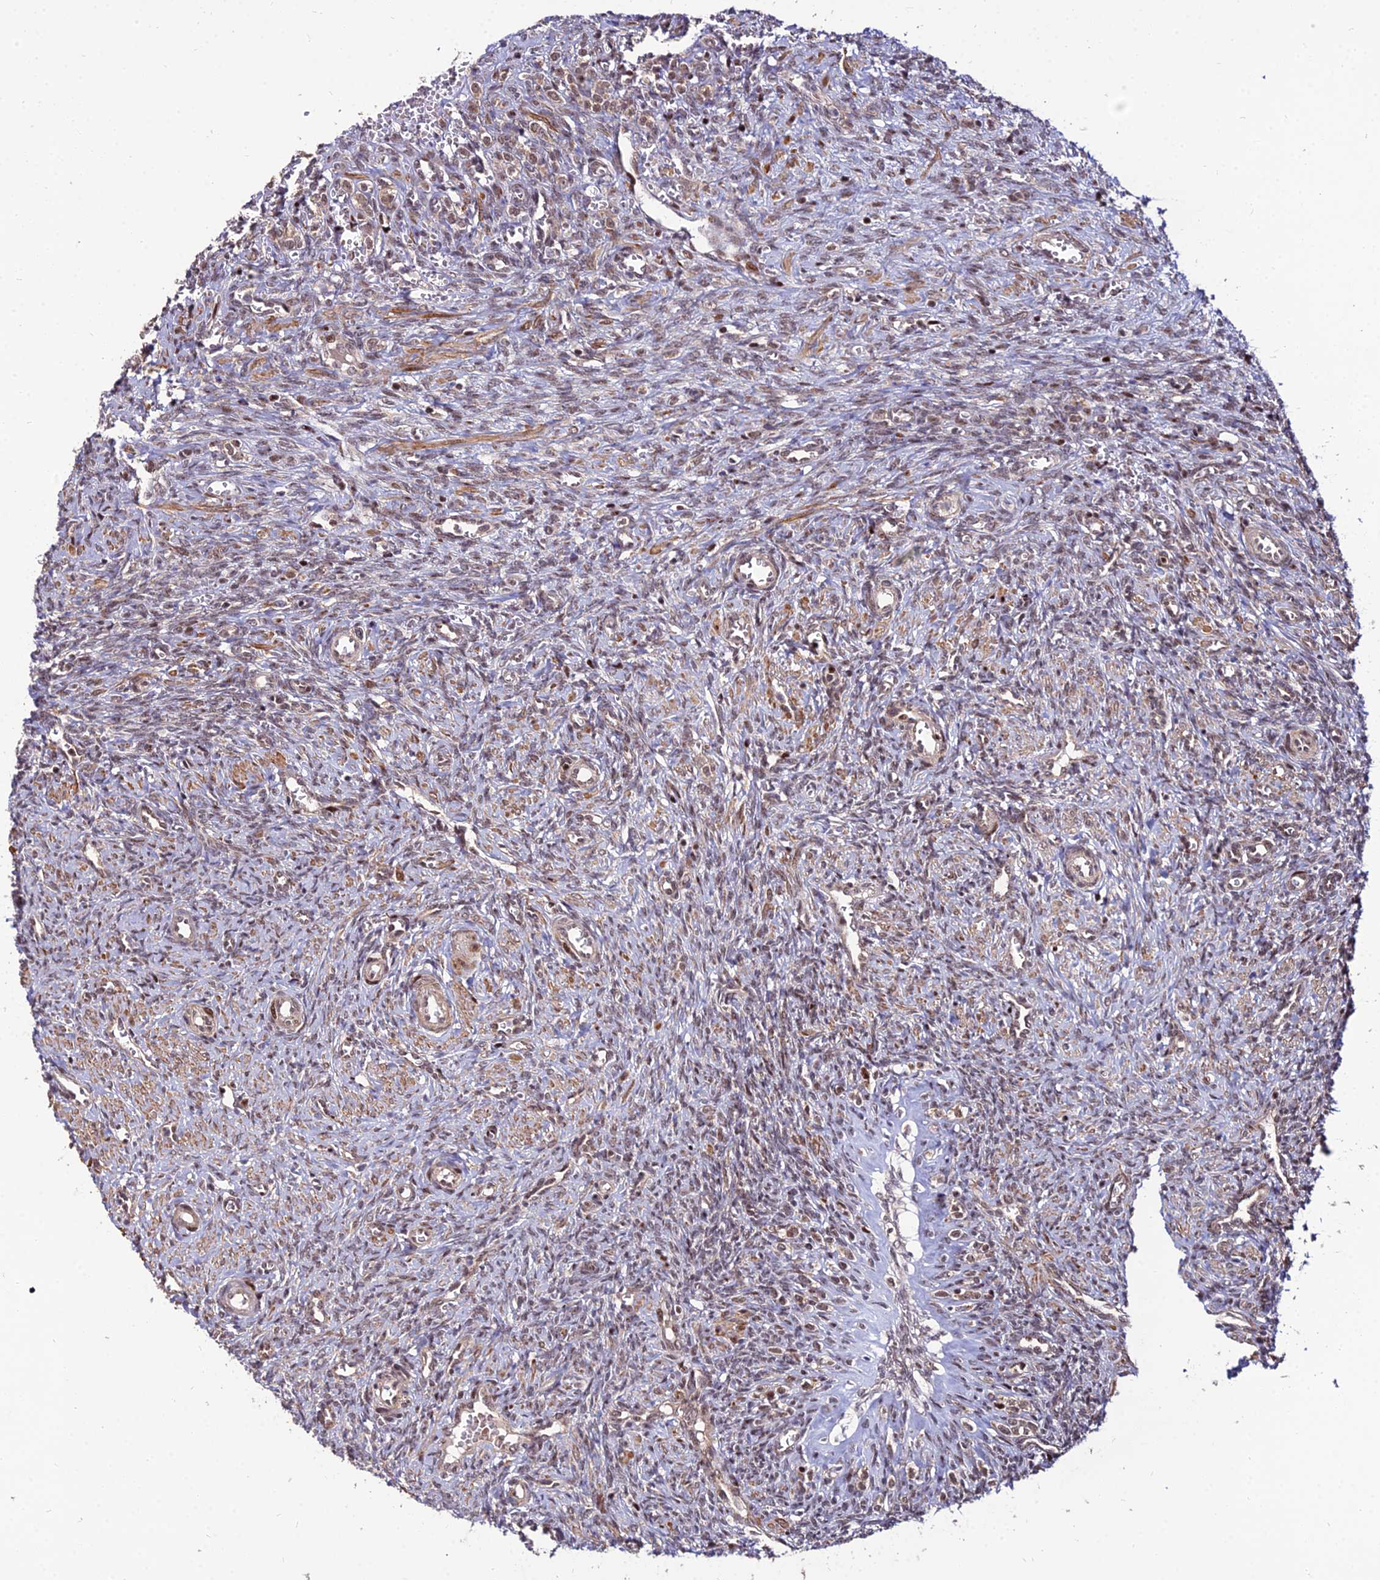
{"staining": {"intensity": "moderate", "quantity": ">75%", "location": "cytoplasmic/membranous,nuclear"}, "tissue": "ovary", "cell_type": "Follicle cells", "image_type": "normal", "snomed": [{"axis": "morphology", "description": "Normal tissue, NOS"}, {"axis": "topography", "description": "Ovary"}], "caption": "The histopathology image demonstrates staining of normal ovary, revealing moderate cytoplasmic/membranous,nuclear protein positivity (brown color) within follicle cells.", "gene": "CIB3", "patient": {"sex": "female", "age": 41}}